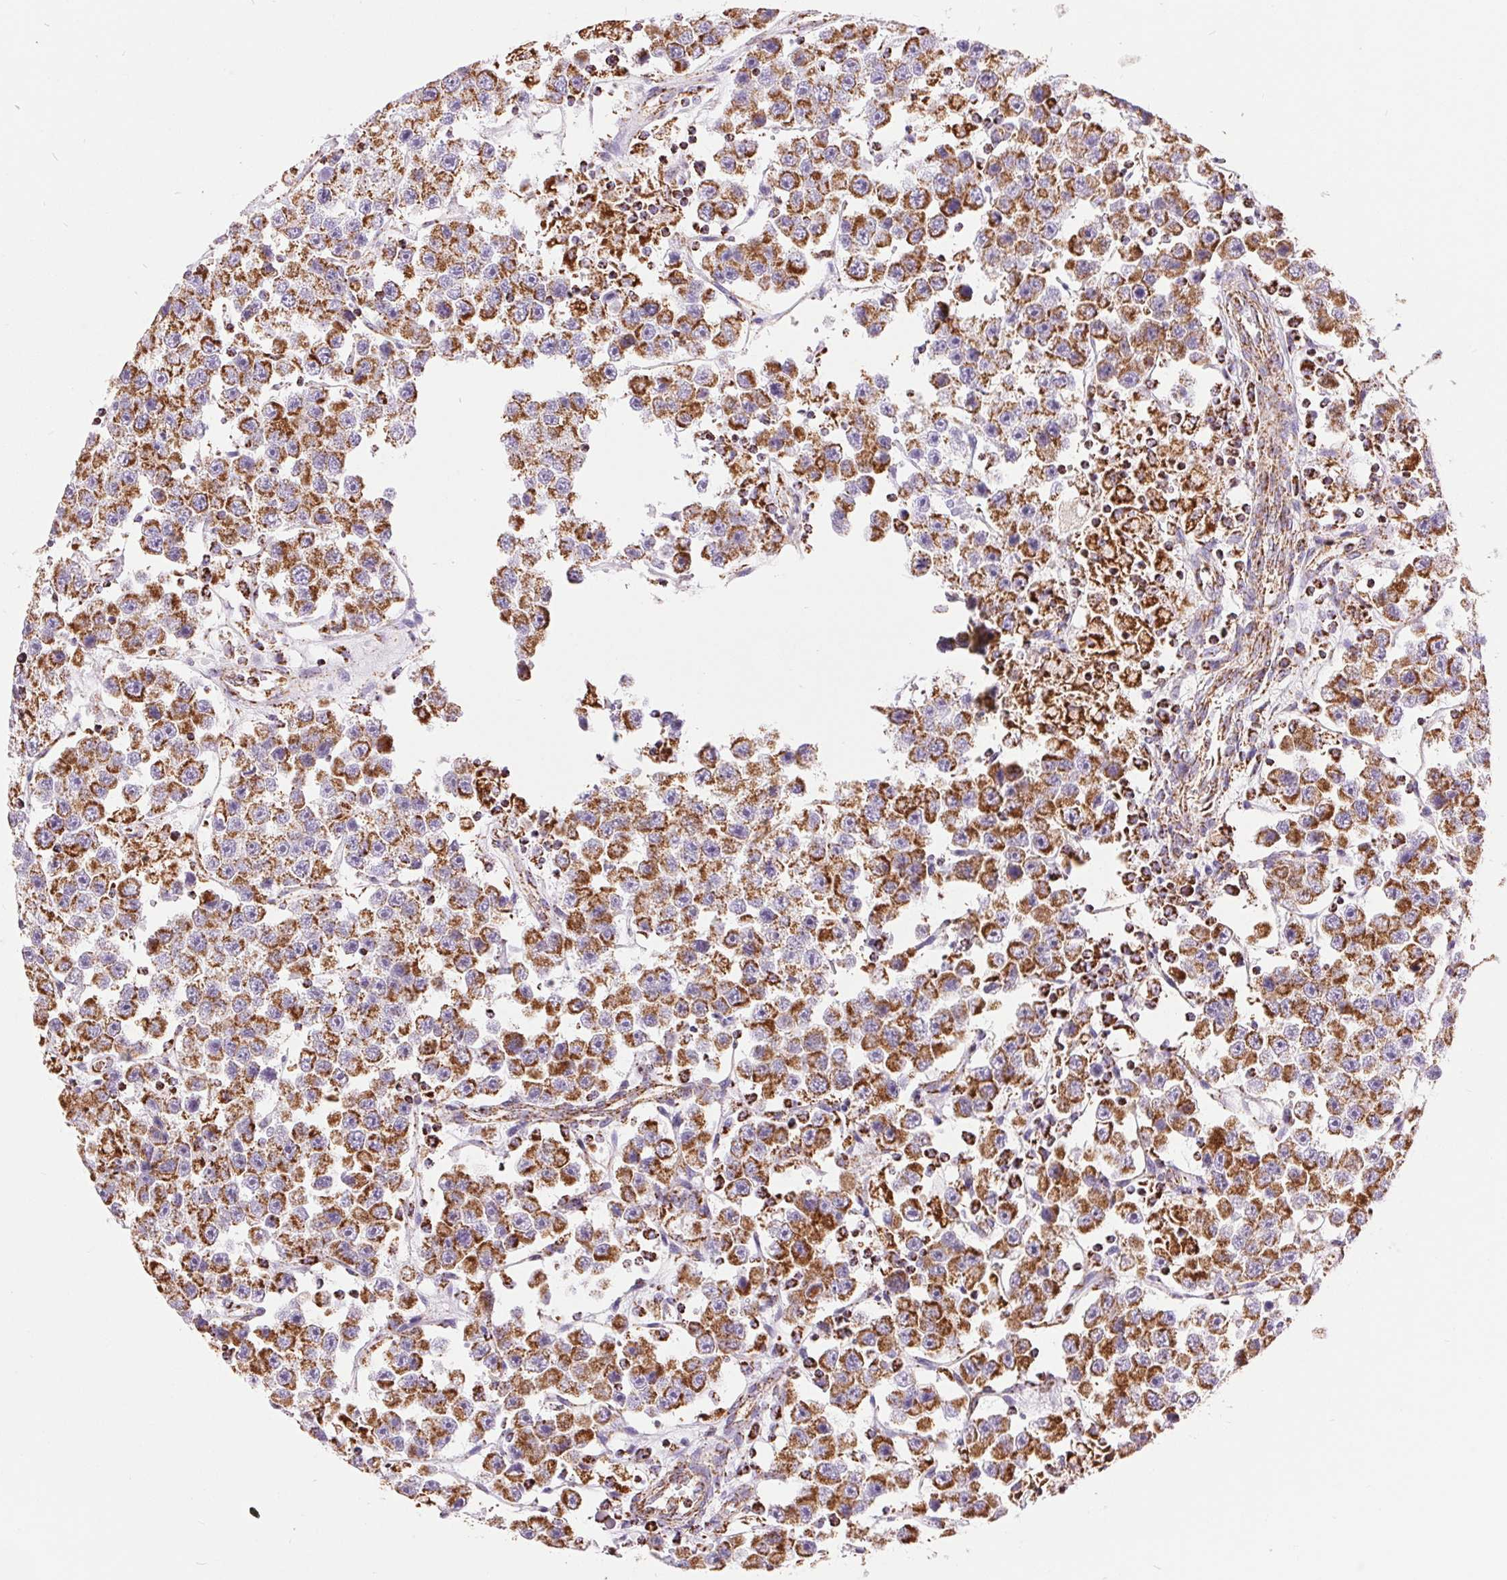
{"staining": {"intensity": "strong", "quantity": ">75%", "location": "cytoplasmic/membranous"}, "tissue": "testis cancer", "cell_type": "Tumor cells", "image_type": "cancer", "snomed": [{"axis": "morphology", "description": "Seminoma, NOS"}, {"axis": "topography", "description": "Testis"}], "caption": "Tumor cells show high levels of strong cytoplasmic/membranous positivity in about >75% of cells in human testis cancer (seminoma).", "gene": "ATP5PB", "patient": {"sex": "male", "age": 45}}